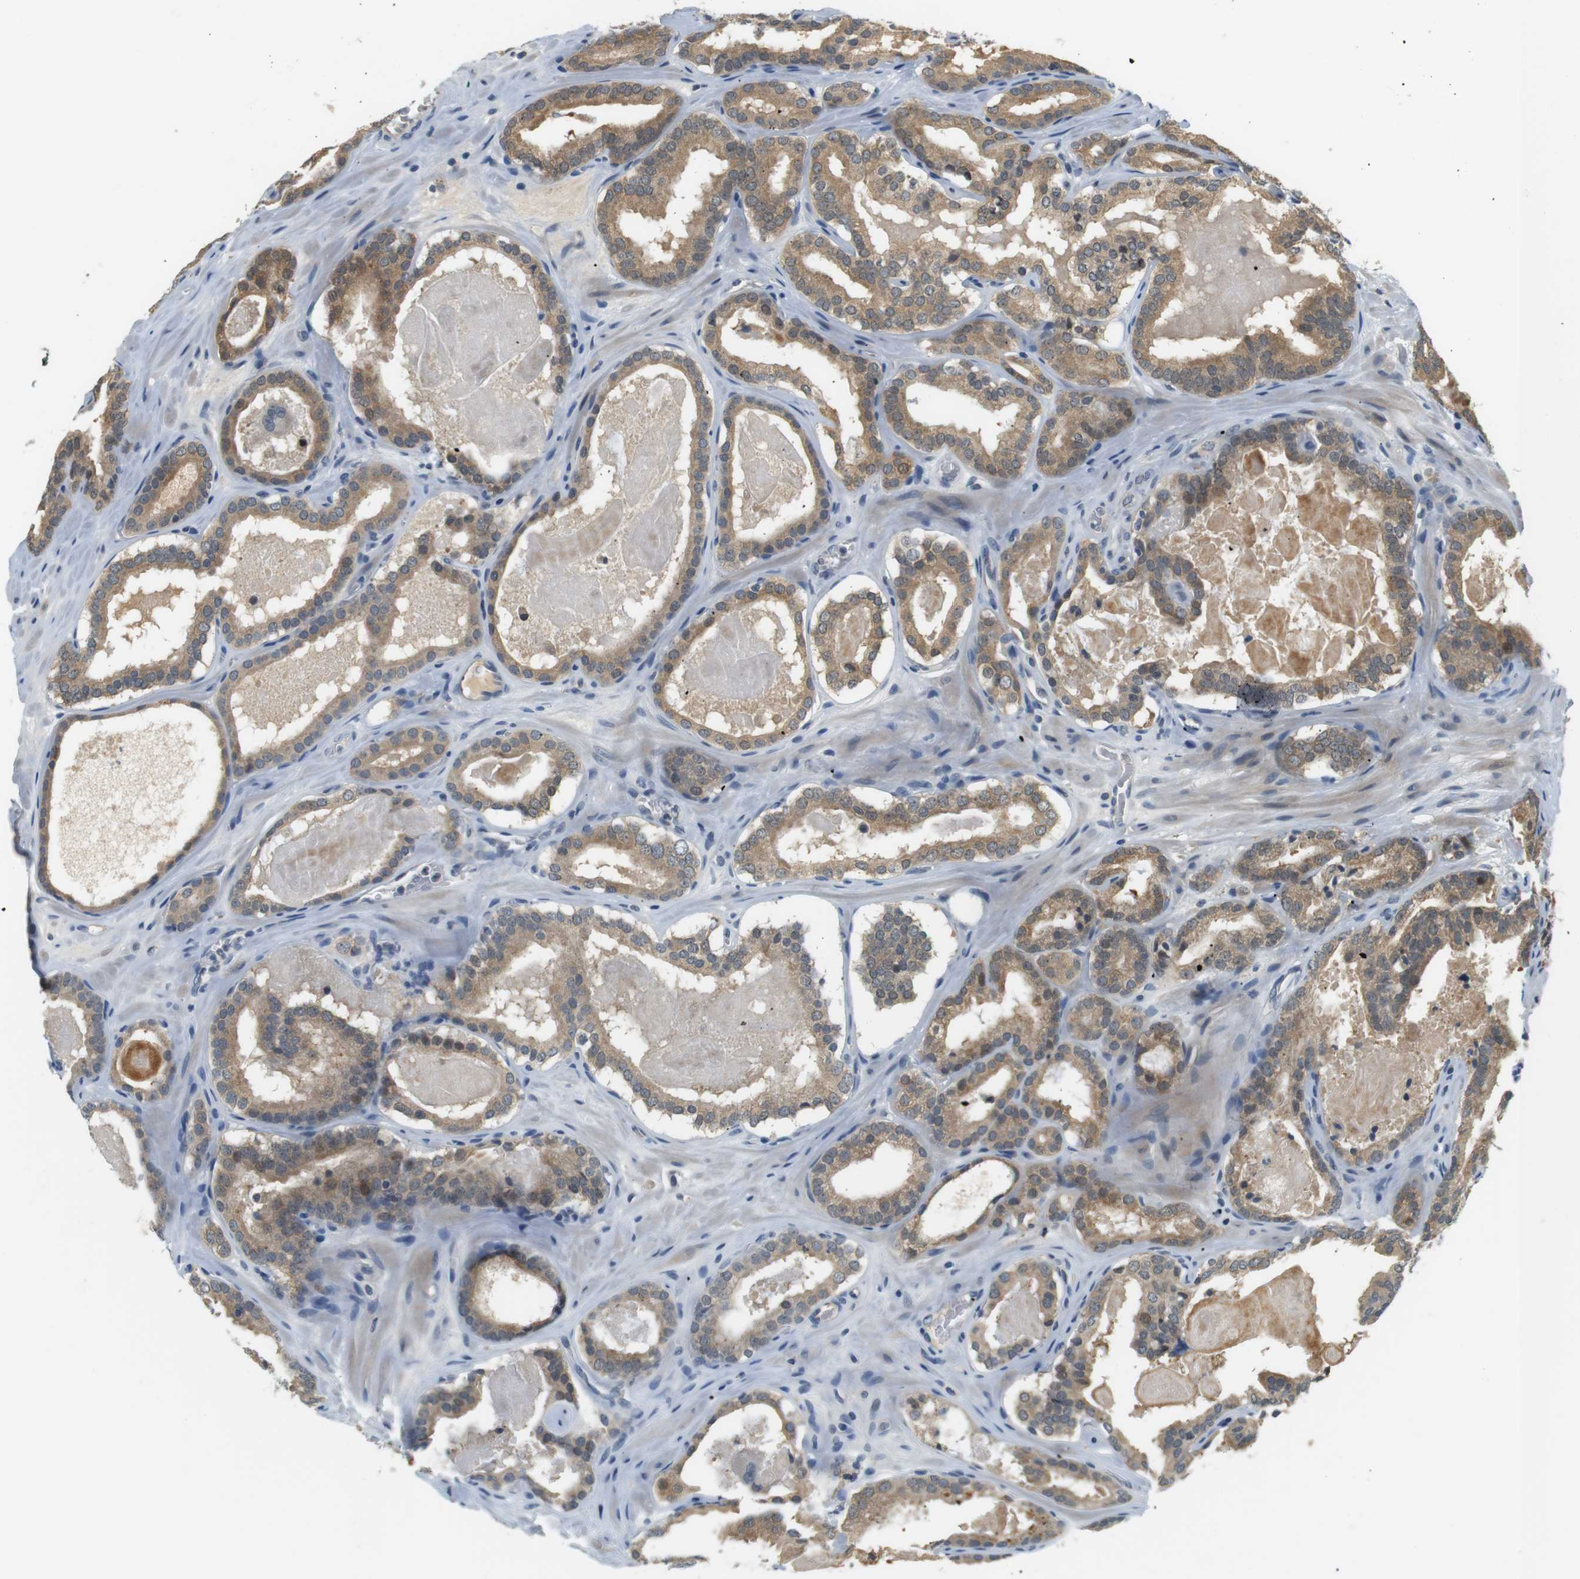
{"staining": {"intensity": "moderate", "quantity": ">75%", "location": "cytoplasmic/membranous"}, "tissue": "prostate cancer", "cell_type": "Tumor cells", "image_type": "cancer", "snomed": [{"axis": "morphology", "description": "Adenocarcinoma, High grade"}, {"axis": "topography", "description": "Prostate"}], "caption": "Moderate cytoplasmic/membranous protein positivity is appreciated in about >75% of tumor cells in adenocarcinoma (high-grade) (prostate).", "gene": "WNT7A", "patient": {"sex": "male", "age": 60}}